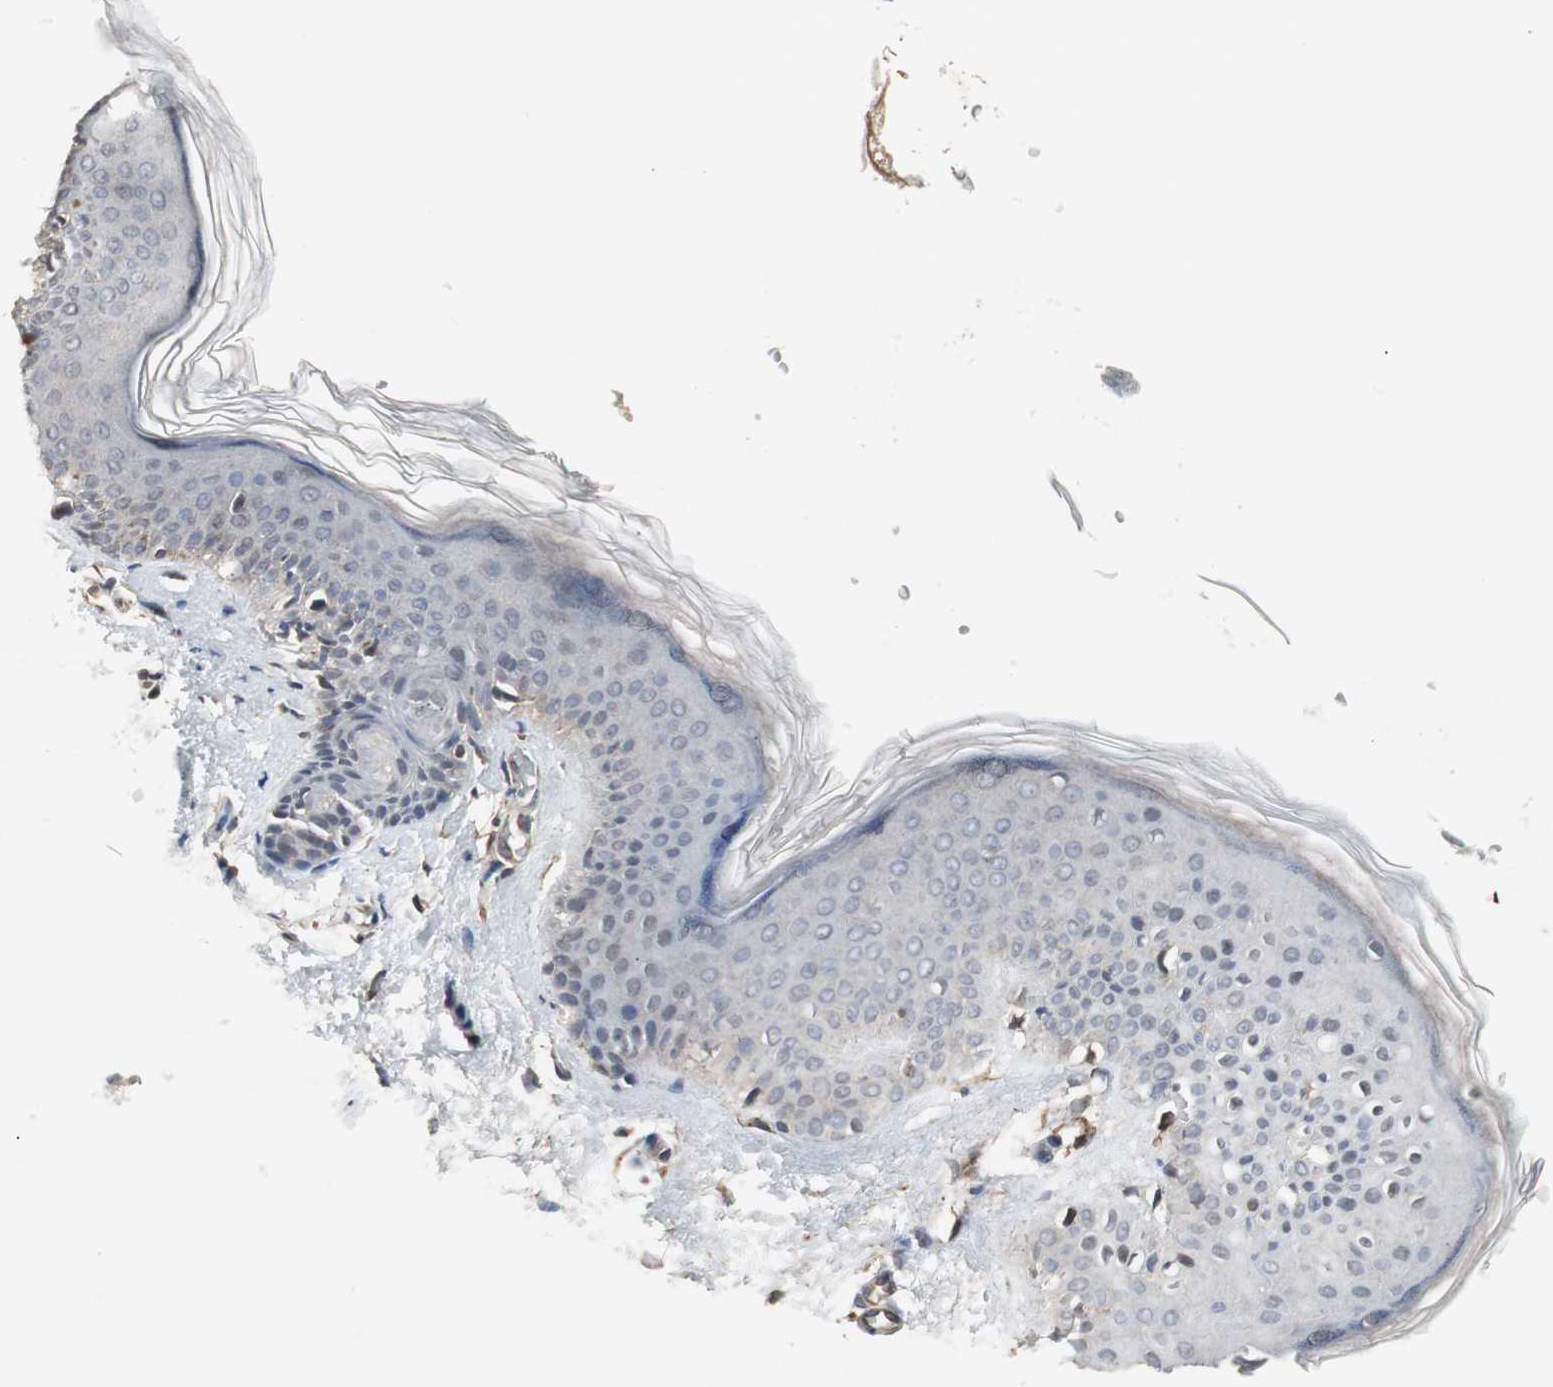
{"staining": {"intensity": "negative", "quantity": "none", "location": "none"}, "tissue": "skin", "cell_type": "Fibroblasts", "image_type": "normal", "snomed": [{"axis": "morphology", "description": "Normal tissue, NOS"}, {"axis": "topography", "description": "Skin"}], "caption": "Unremarkable skin was stained to show a protein in brown. There is no significant expression in fibroblasts. (DAB immunohistochemistry (IHC) with hematoxylin counter stain).", "gene": "ATP2B2", "patient": {"sex": "female", "age": 56}}